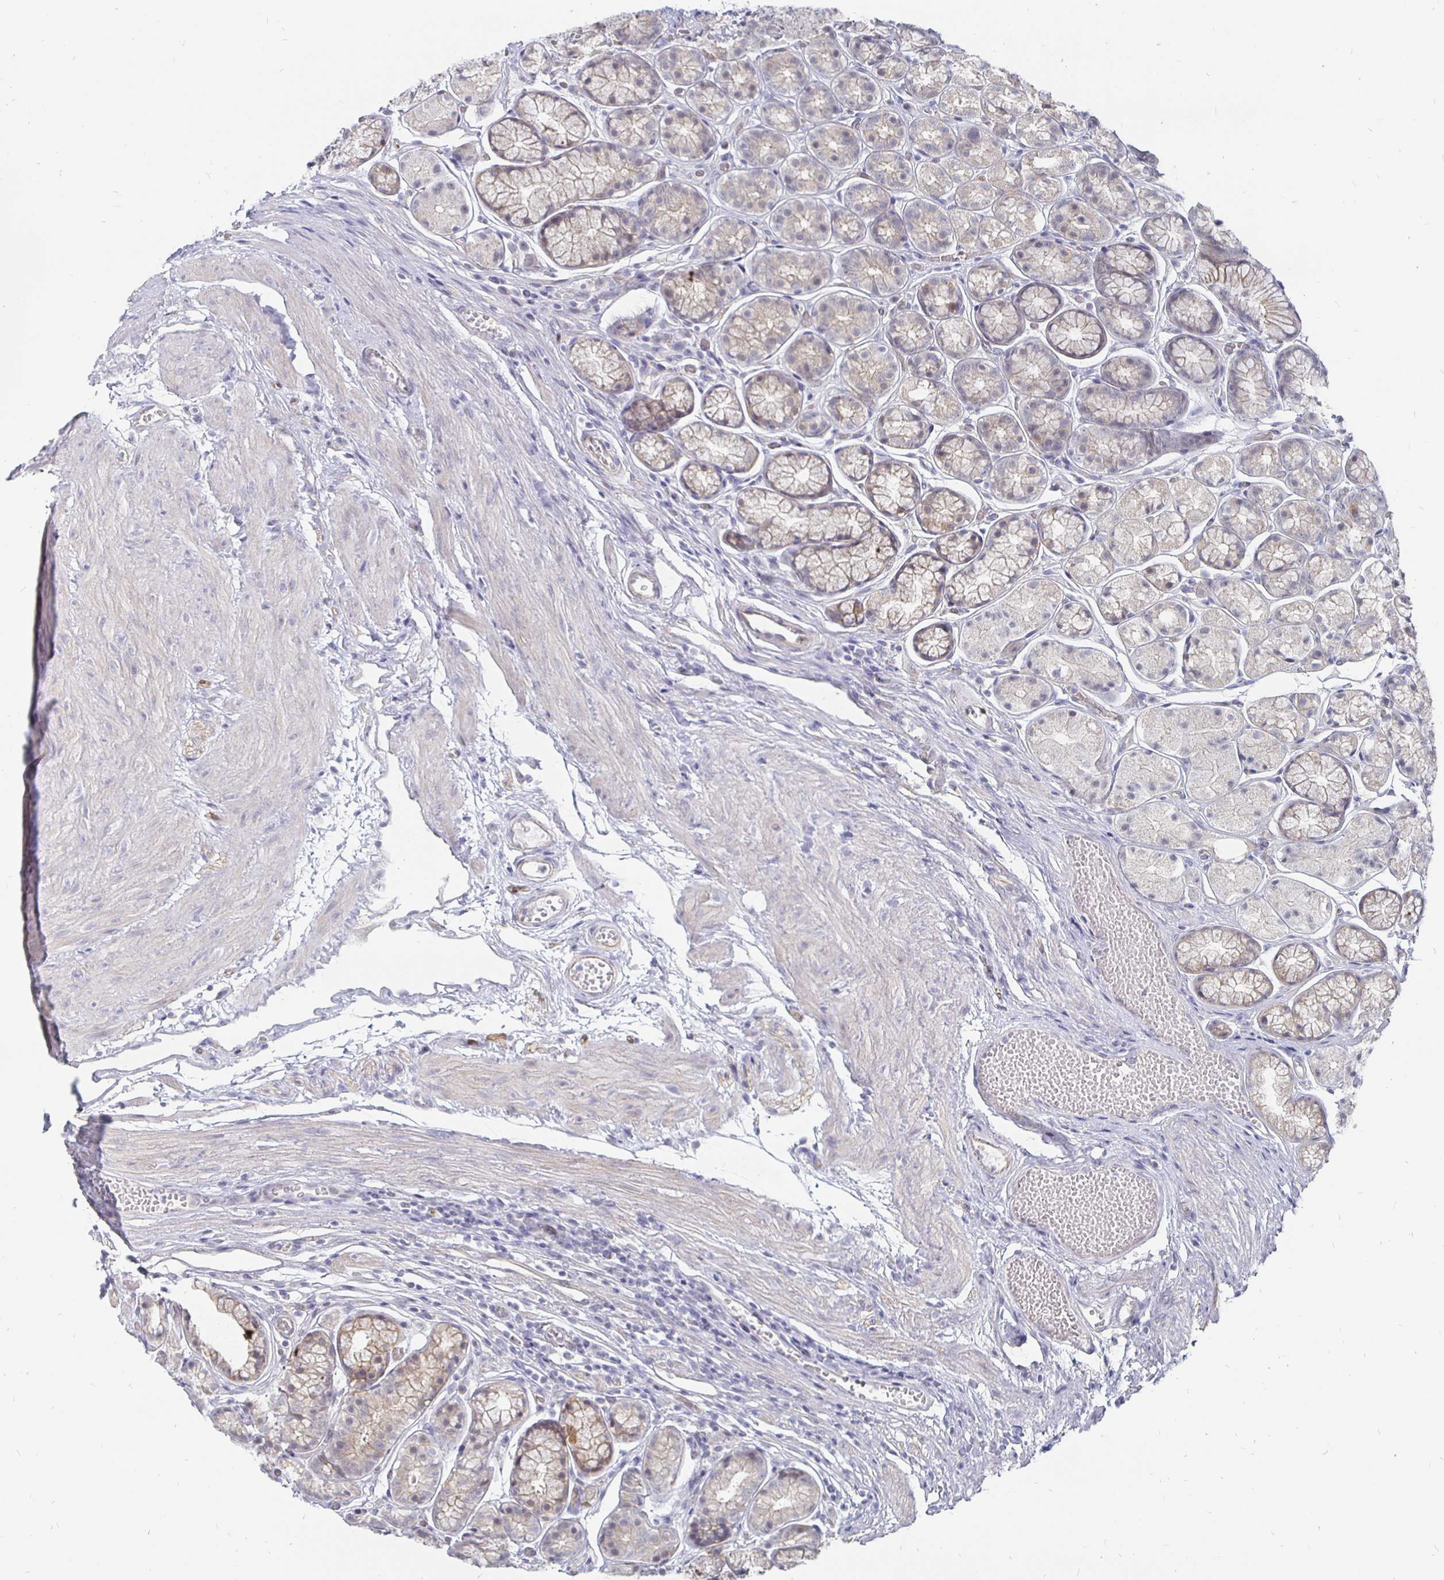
{"staining": {"intensity": "weak", "quantity": "25%-75%", "location": "cytoplasmic/membranous"}, "tissue": "stomach", "cell_type": "Glandular cells", "image_type": "normal", "snomed": [{"axis": "morphology", "description": "Normal tissue, NOS"}, {"axis": "topography", "description": "Smooth muscle"}, {"axis": "topography", "description": "Stomach"}], "caption": "Stomach stained with DAB (3,3'-diaminobenzidine) IHC shows low levels of weak cytoplasmic/membranous staining in about 25%-75% of glandular cells. The protein is stained brown, and the nuclei are stained in blue (DAB (3,3'-diaminobenzidine) IHC with brightfield microscopy, high magnification).", "gene": "CCDC85A", "patient": {"sex": "male", "age": 70}}